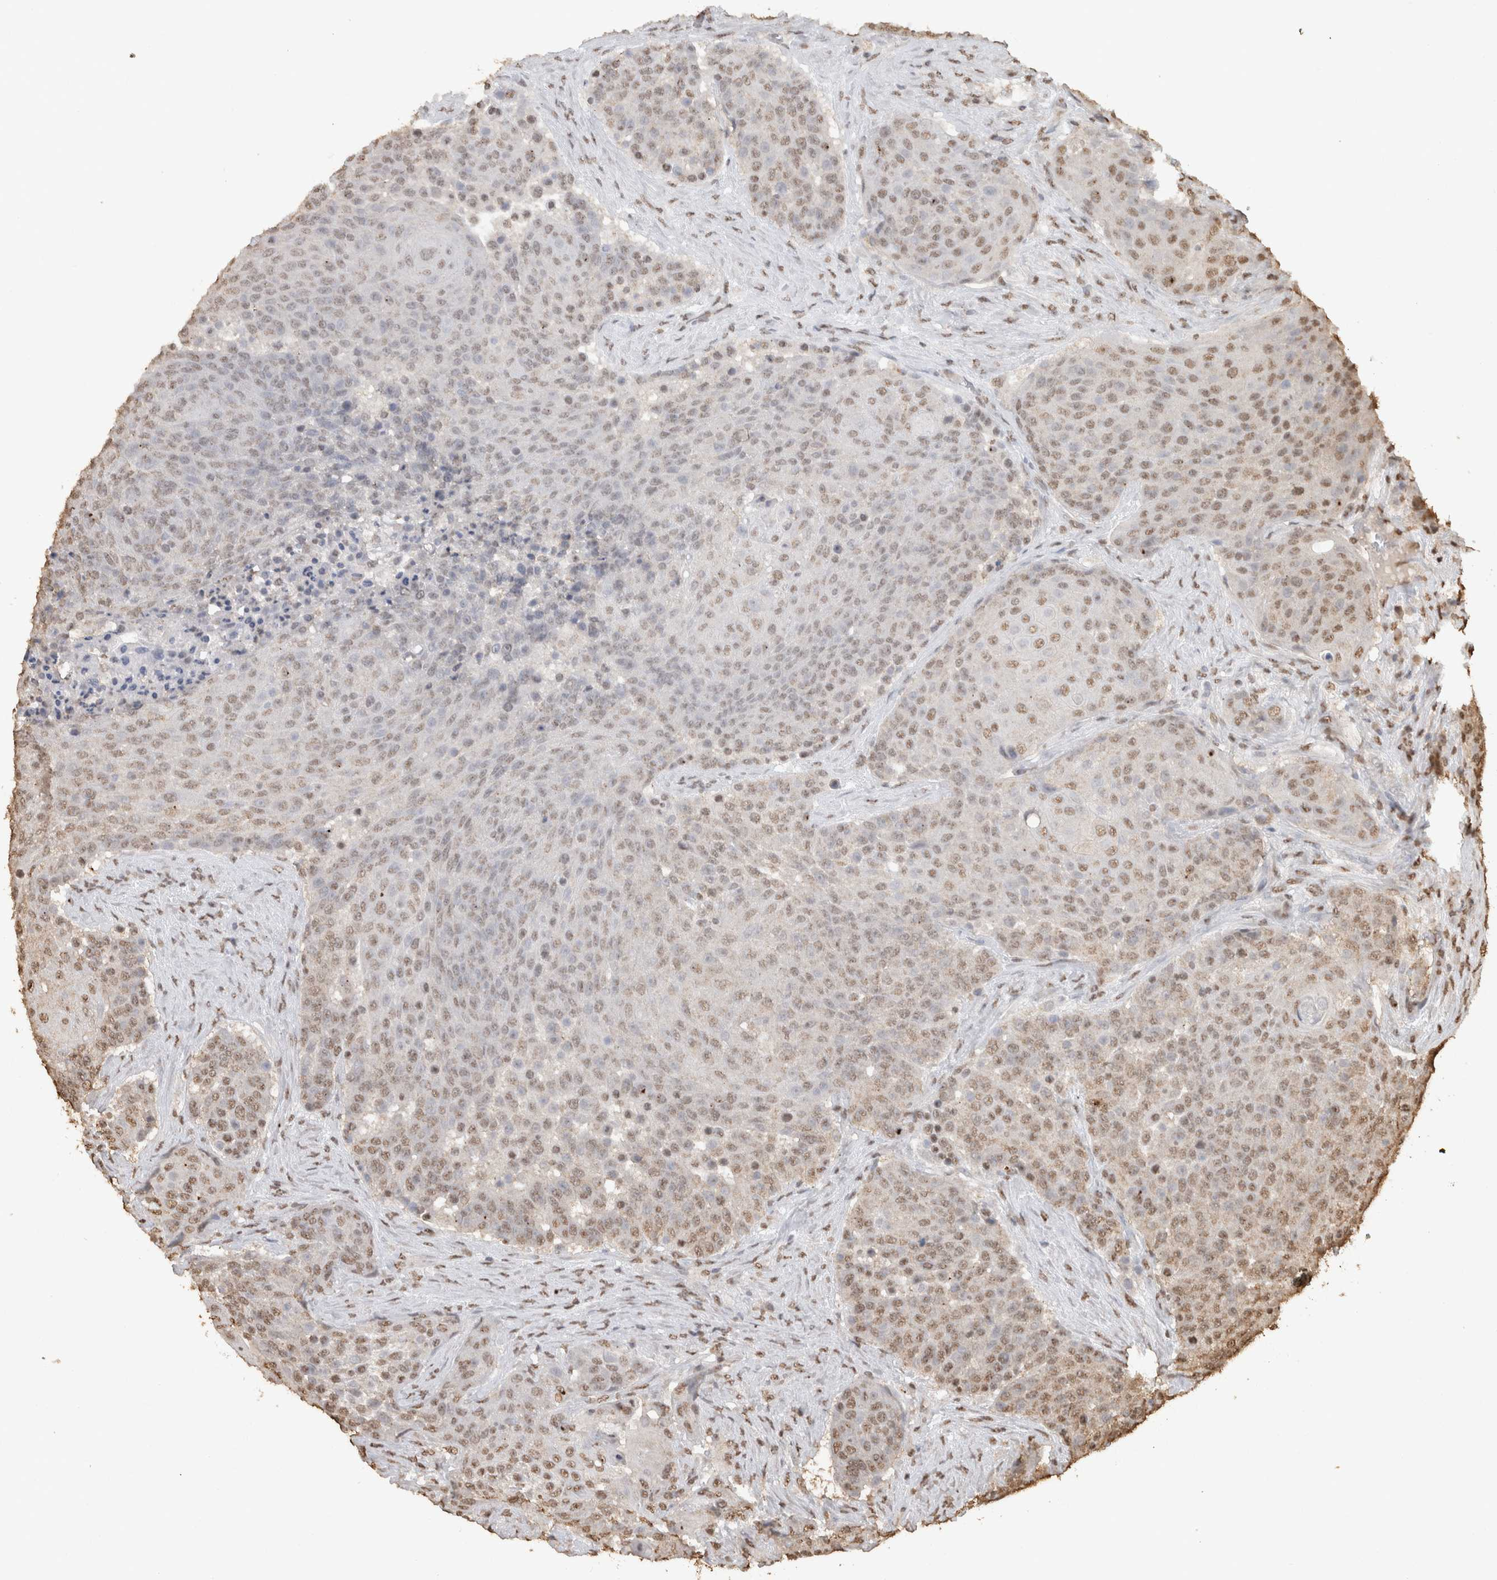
{"staining": {"intensity": "weak", "quantity": ">75%", "location": "nuclear"}, "tissue": "urothelial cancer", "cell_type": "Tumor cells", "image_type": "cancer", "snomed": [{"axis": "morphology", "description": "Urothelial carcinoma, High grade"}, {"axis": "topography", "description": "Urinary bladder"}], "caption": "Urothelial cancer stained with a protein marker displays weak staining in tumor cells.", "gene": "HAND2", "patient": {"sex": "female", "age": 63}}